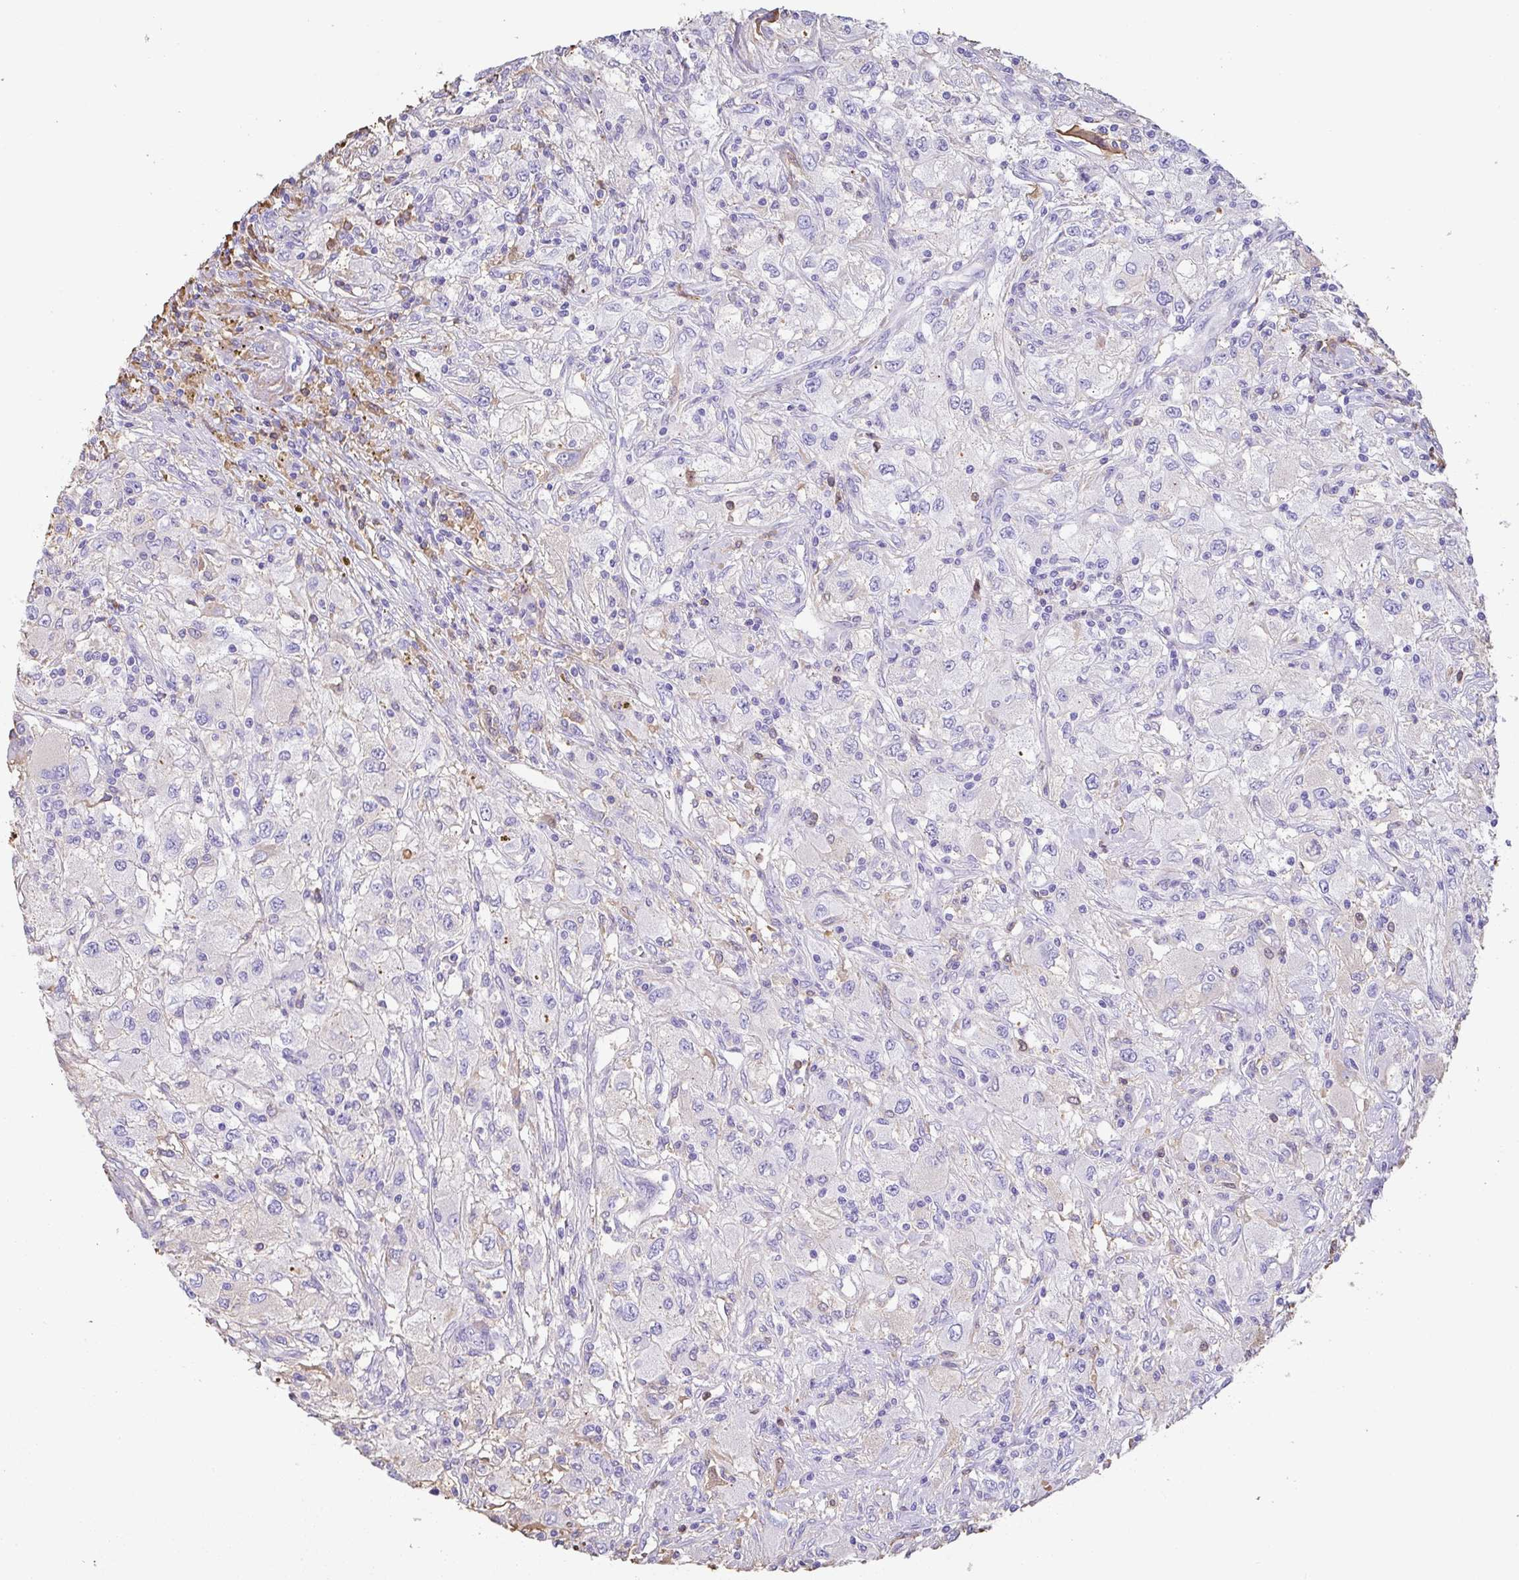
{"staining": {"intensity": "negative", "quantity": "none", "location": "none"}, "tissue": "renal cancer", "cell_type": "Tumor cells", "image_type": "cancer", "snomed": [{"axis": "morphology", "description": "Adenocarcinoma, NOS"}, {"axis": "topography", "description": "Kidney"}], "caption": "An image of renal cancer stained for a protein exhibits no brown staining in tumor cells. (DAB (3,3'-diaminobenzidine) IHC, high magnification).", "gene": "HOXC12", "patient": {"sex": "female", "age": 67}}